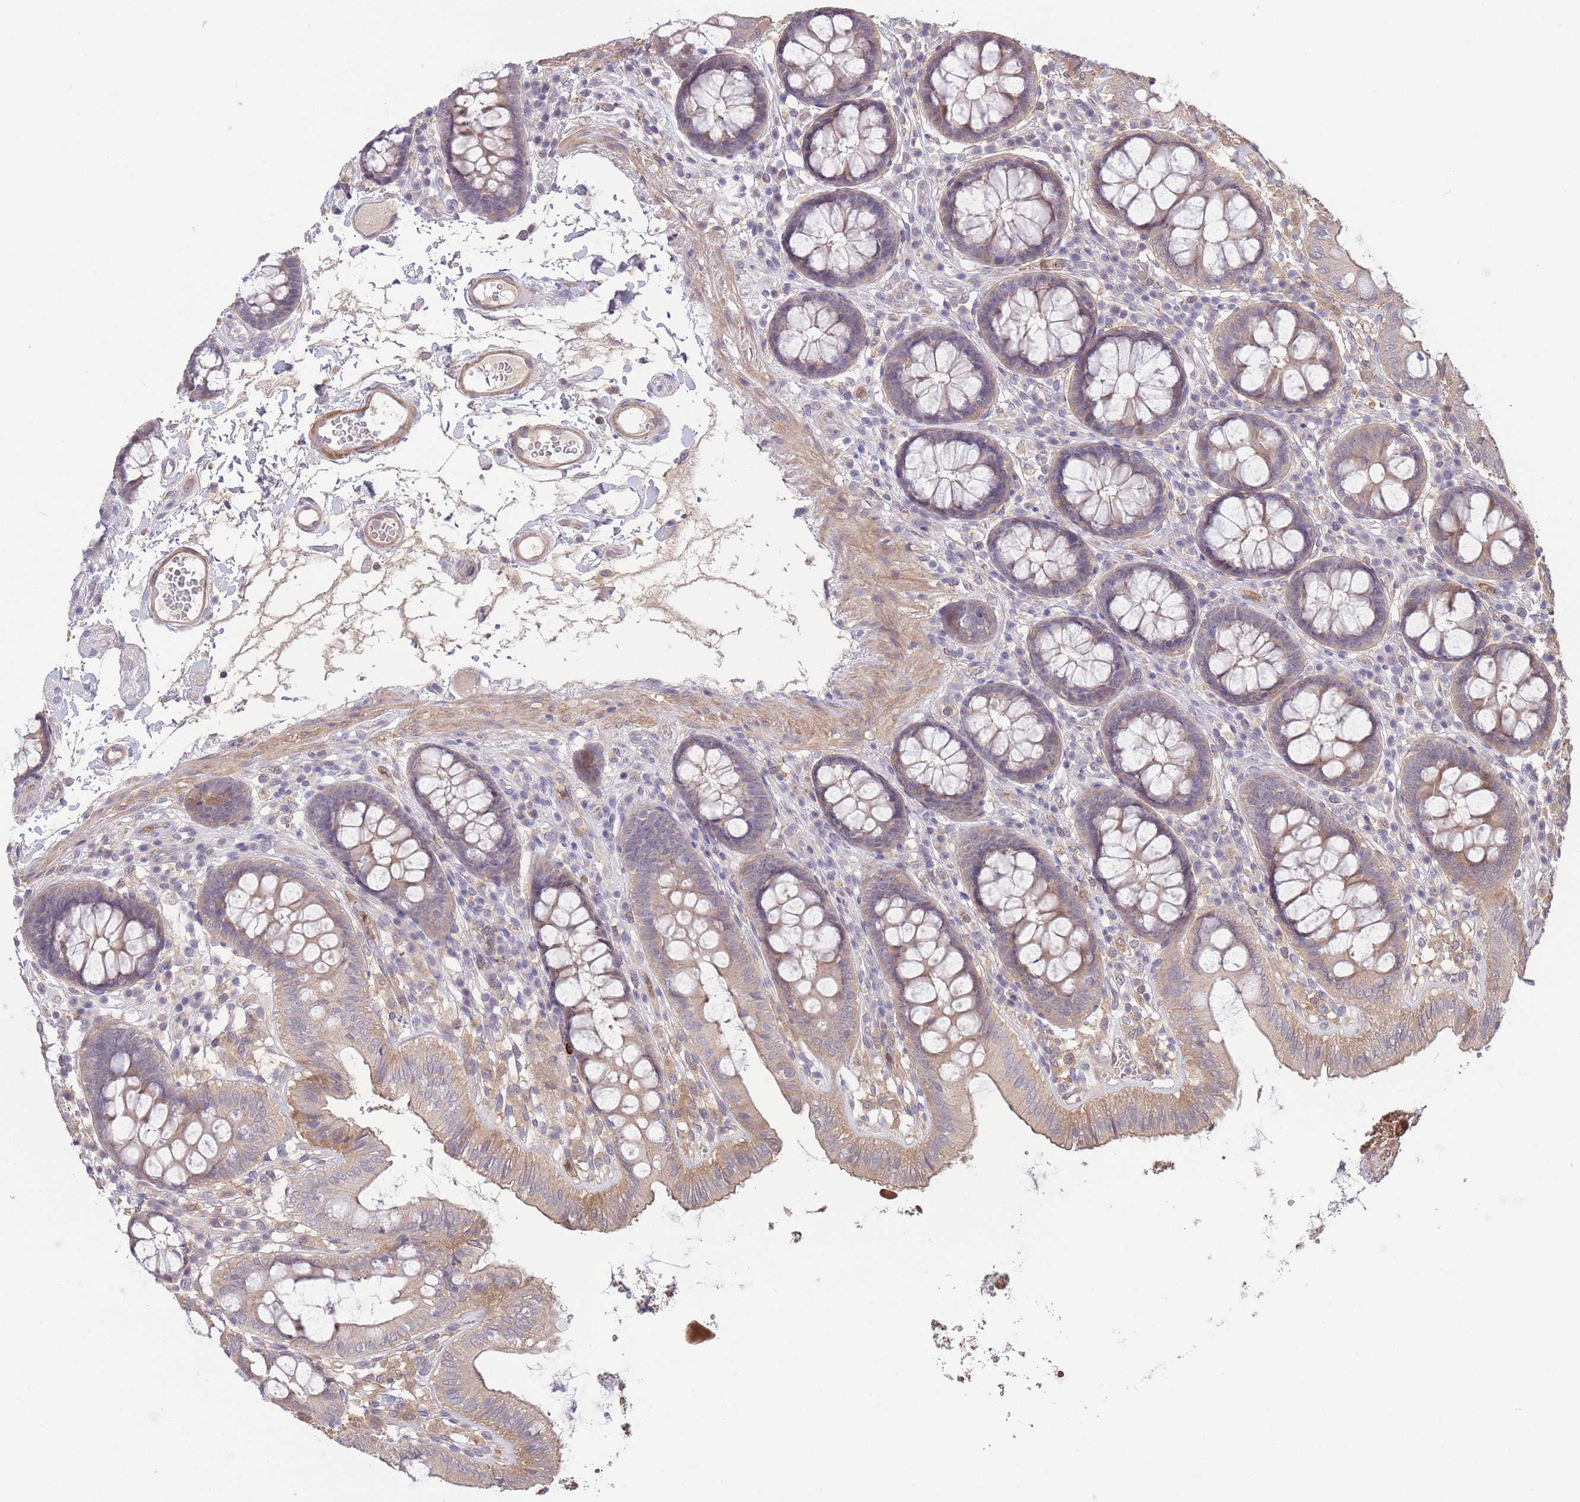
{"staining": {"intensity": "moderate", "quantity": ">75%", "location": "cytoplasmic/membranous"}, "tissue": "colon", "cell_type": "Endothelial cells", "image_type": "normal", "snomed": [{"axis": "morphology", "description": "Normal tissue, NOS"}, {"axis": "topography", "description": "Colon"}], "caption": "Endothelial cells demonstrate moderate cytoplasmic/membranous staining in about >75% of cells in benign colon.", "gene": "ZNF304", "patient": {"sex": "male", "age": 84}}